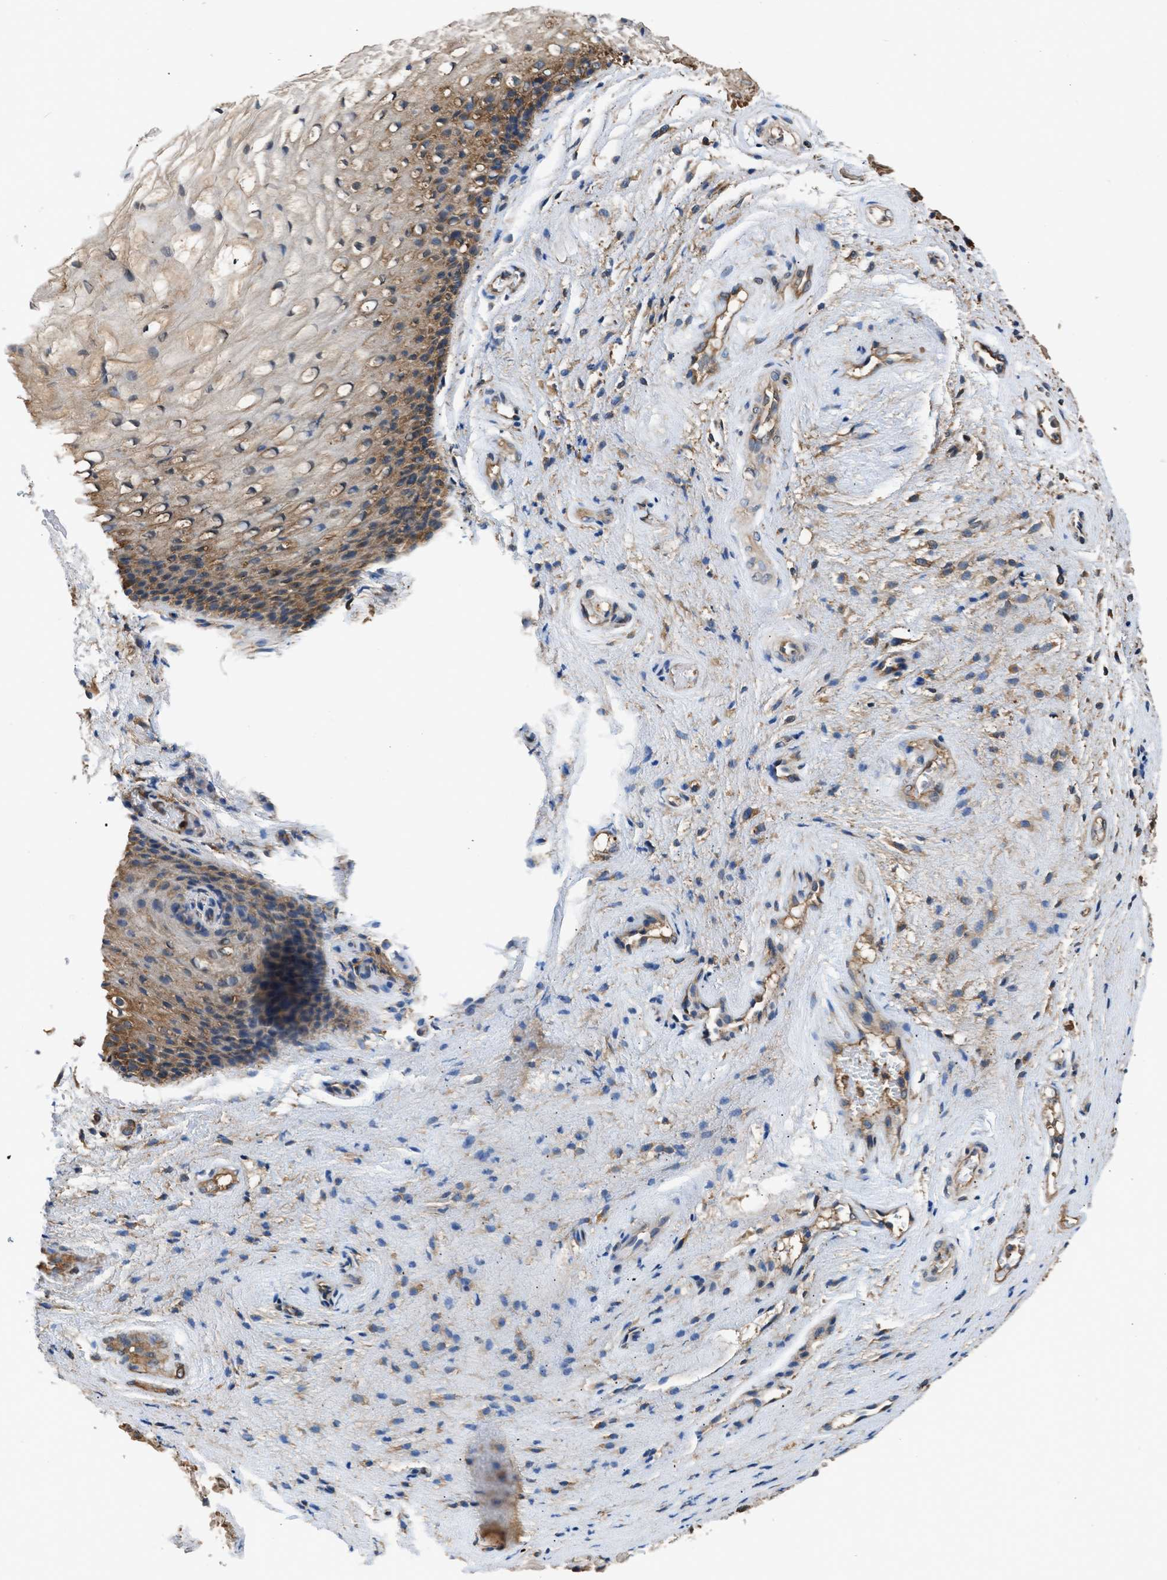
{"staining": {"intensity": "moderate", "quantity": ">75%", "location": "cytoplasmic/membranous"}, "tissue": "vagina", "cell_type": "Squamous epithelial cells", "image_type": "normal", "snomed": [{"axis": "morphology", "description": "Normal tissue, NOS"}, {"axis": "topography", "description": "Vagina"}], "caption": "Protein staining by immunohistochemistry (IHC) exhibits moderate cytoplasmic/membranous expression in about >75% of squamous epithelial cells in normal vagina.", "gene": "SLC36A4", "patient": {"sex": "female", "age": 34}}